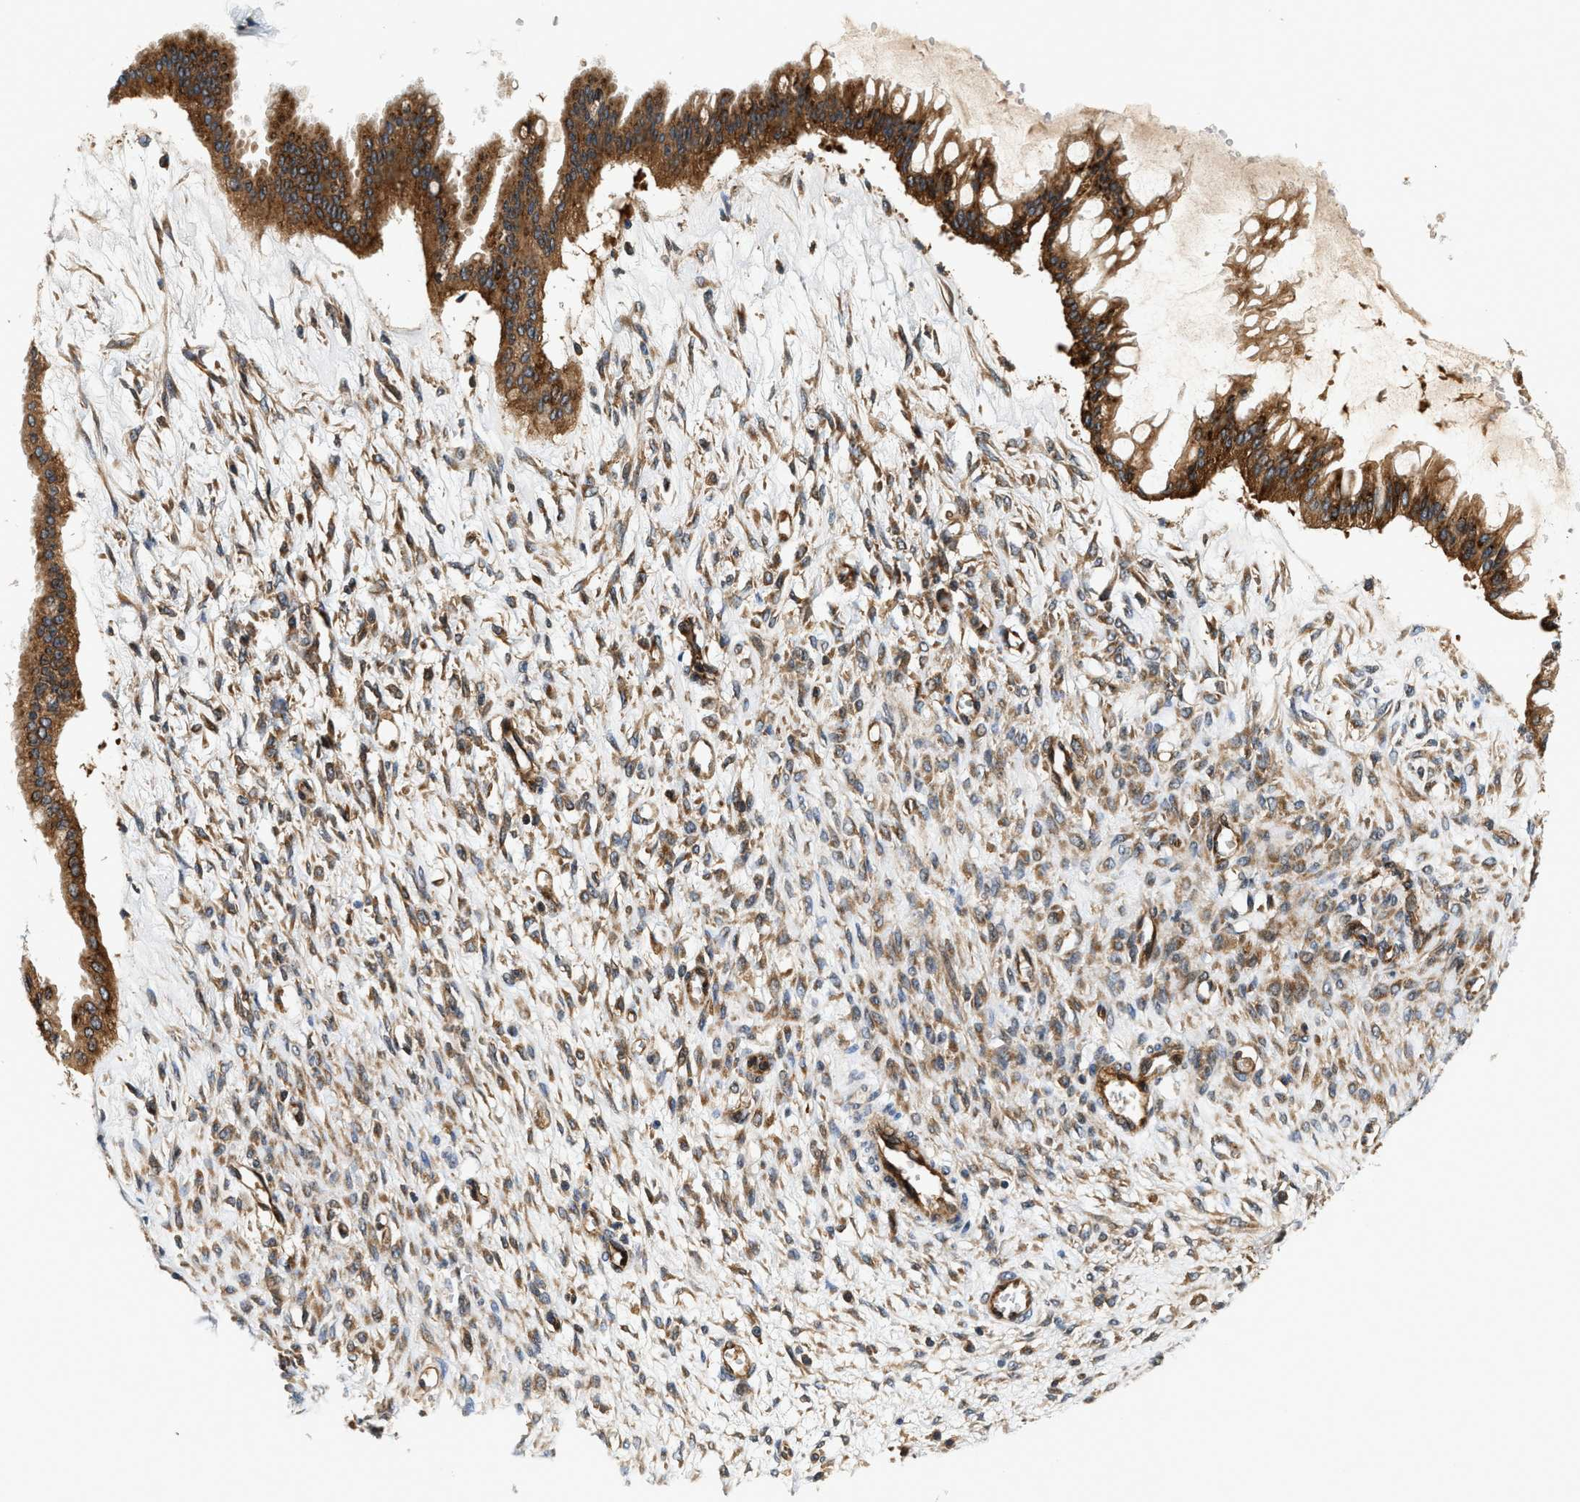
{"staining": {"intensity": "strong", "quantity": ">75%", "location": "cytoplasmic/membranous"}, "tissue": "ovarian cancer", "cell_type": "Tumor cells", "image_type": "cancer", "snomed": [{"axis": "morphology", "description": "Cystadenocarcinoma, mucinous, NOS"}, {"axis": "topography", "description": "Ovary"}], "caption": "This is a histology image of immunohistochemistry staining of ovarian cancer (mucinous cystadenocarcinoma), which shows strong staining in the cytoplasmic/membranous of tumor cells.", "gene": "SAMD9", "patient": {"sex": "female", "age": 73}}